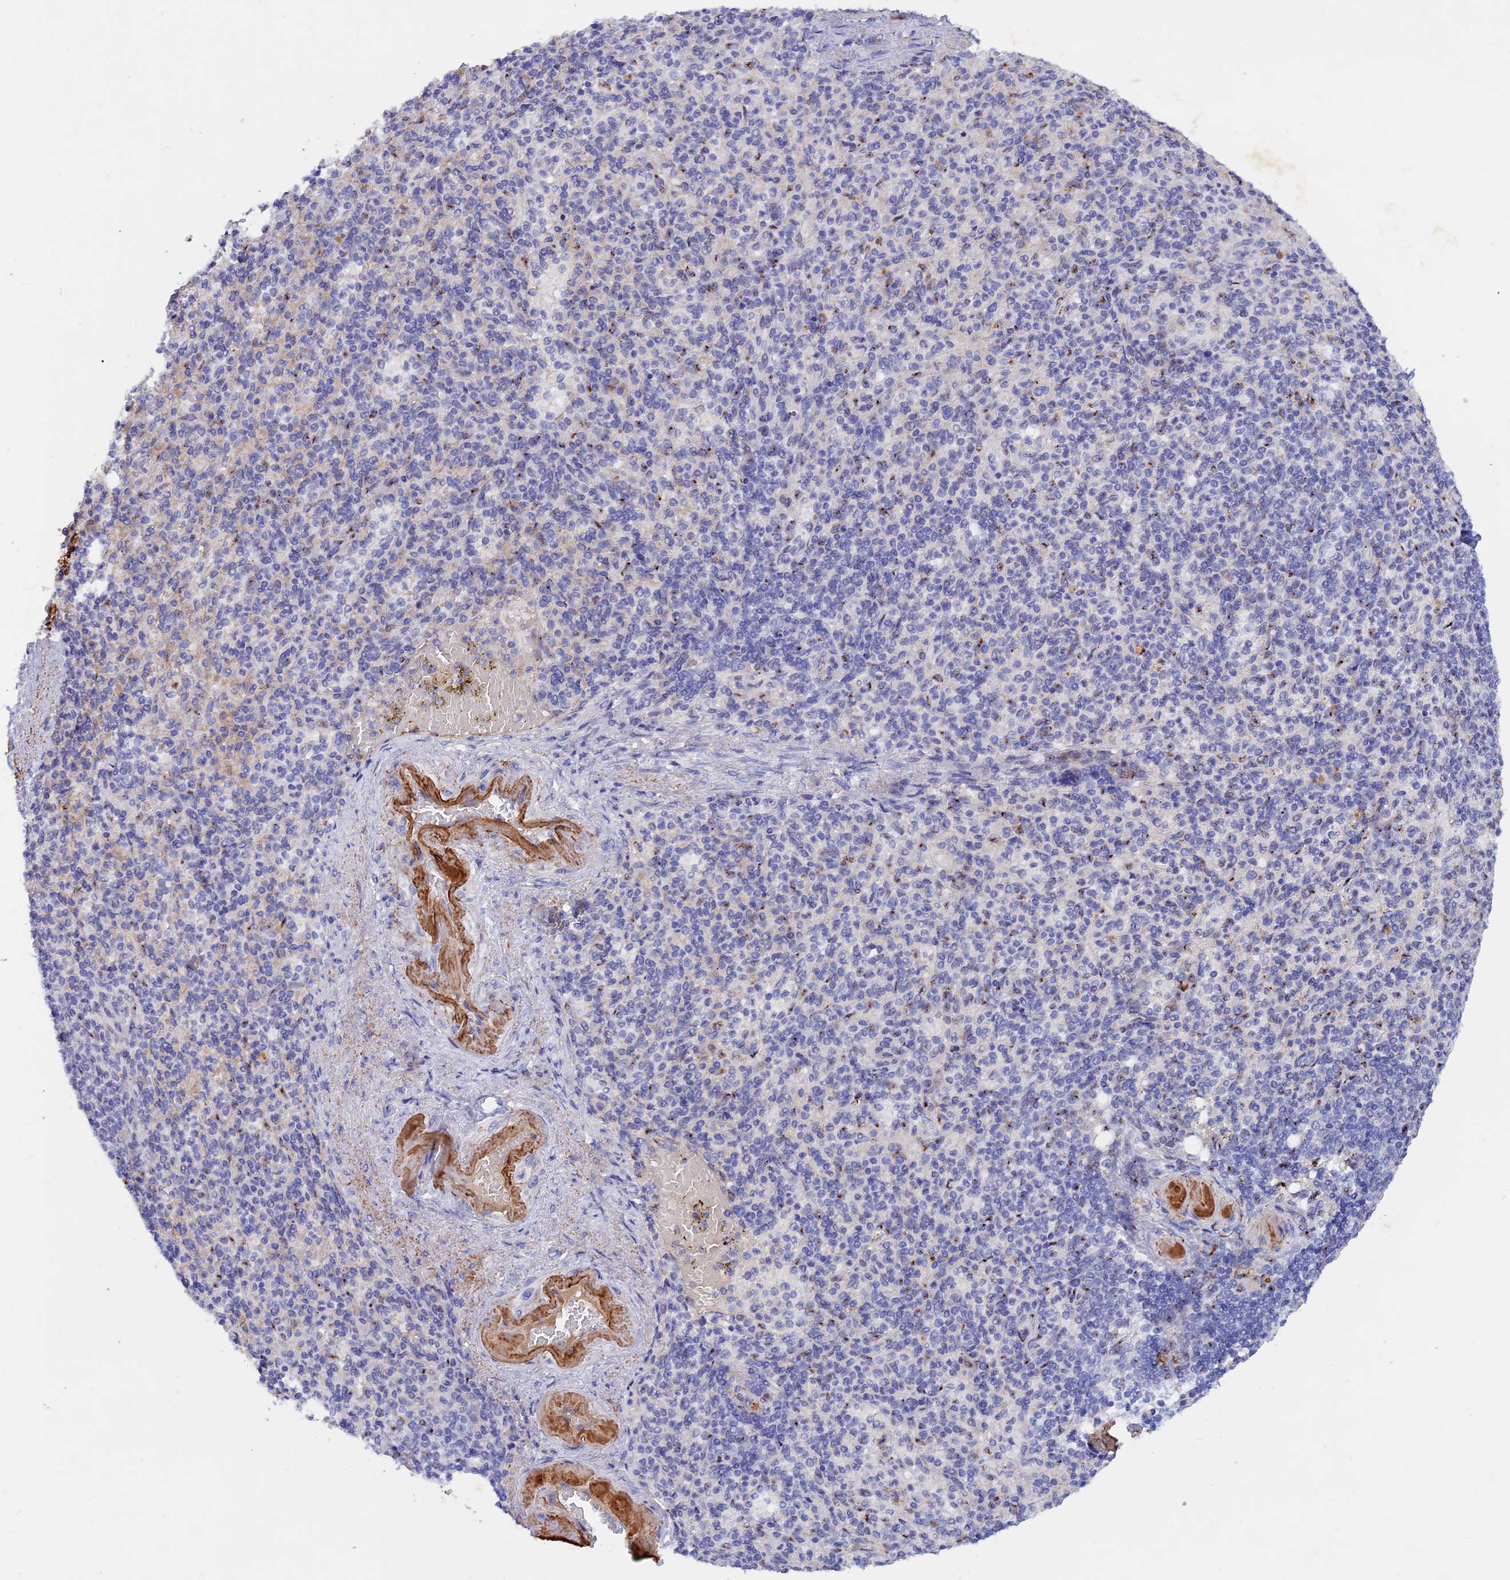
{"staining": {"intensity": "moderate", "quantity": "<25%", "location": "cytoplasmic/membranous"}, "tissue": "spleen", "cell_type": "Cells in red pulp", "image_type": "normal", "snomed": [{"axis": "morphology", "description": "Normal tissue, NOS"}, {"axis": "topography", "description": "Spleen"}], "caption": "IHC micrograph of unremarkable human spleen stained for a protein (brown), which reveals low levels of moderate cytoplasmic/membranous positivity in approximately <25% of cells in red pulp.", "gene": "GK5", "patient": {"sex": "female", "age": 74}}